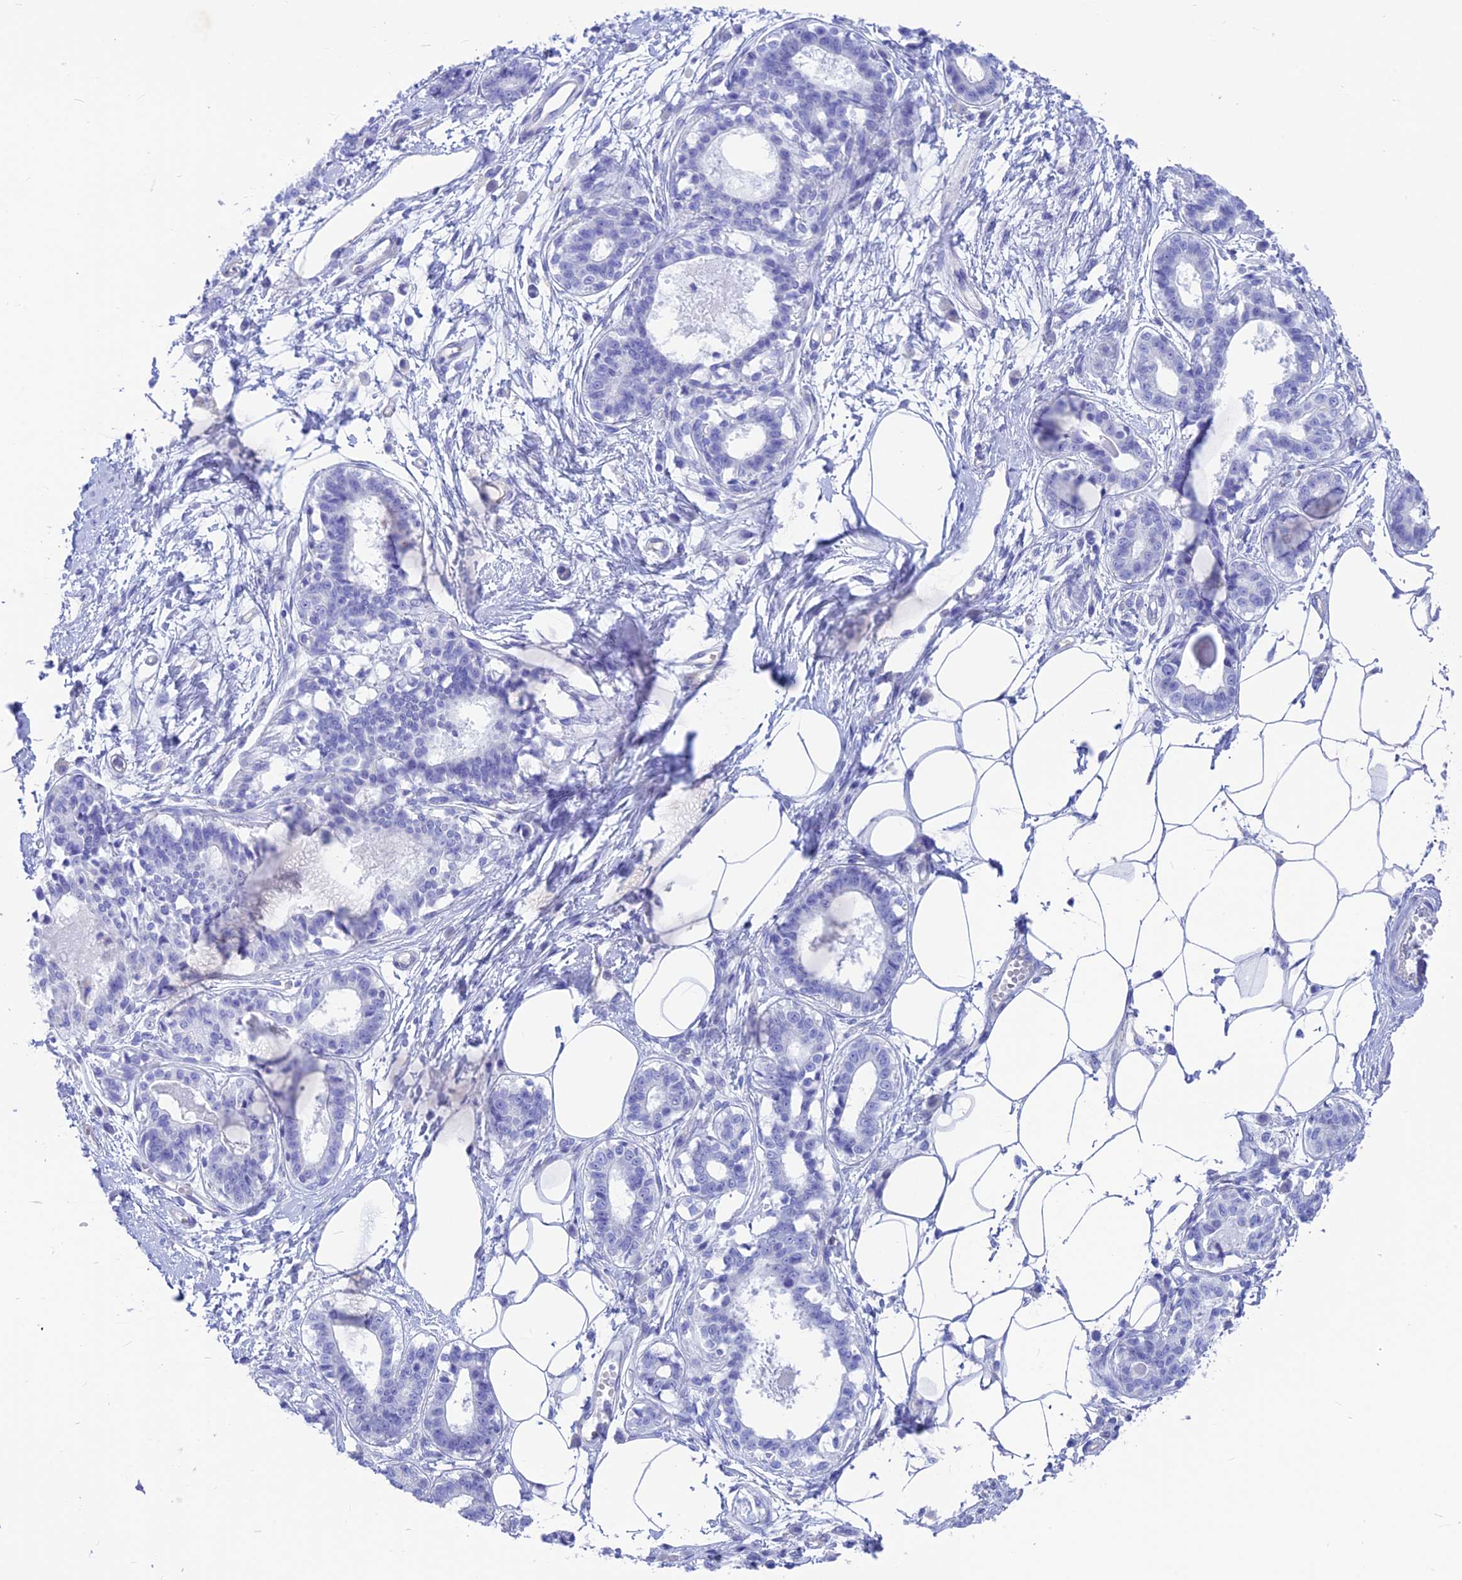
{"staining": {"intensity": "negative", "quantity": "none", "location": "none"}, "tissue": "breast", "cell_type": "Adipocytes", "image_type": "normal", "snomed": [{"axis": "morphology", "description": "Normal tissue, NOS"}, {"axis": "topography", "description": "Breast"}], "caption": "This is a image of immunohistochemistry (IHC) staining of benign breast, which shows no positivity in adipocytes.", "gene": "GNGT2", "patient": {"sex": "female", "age": 45}}